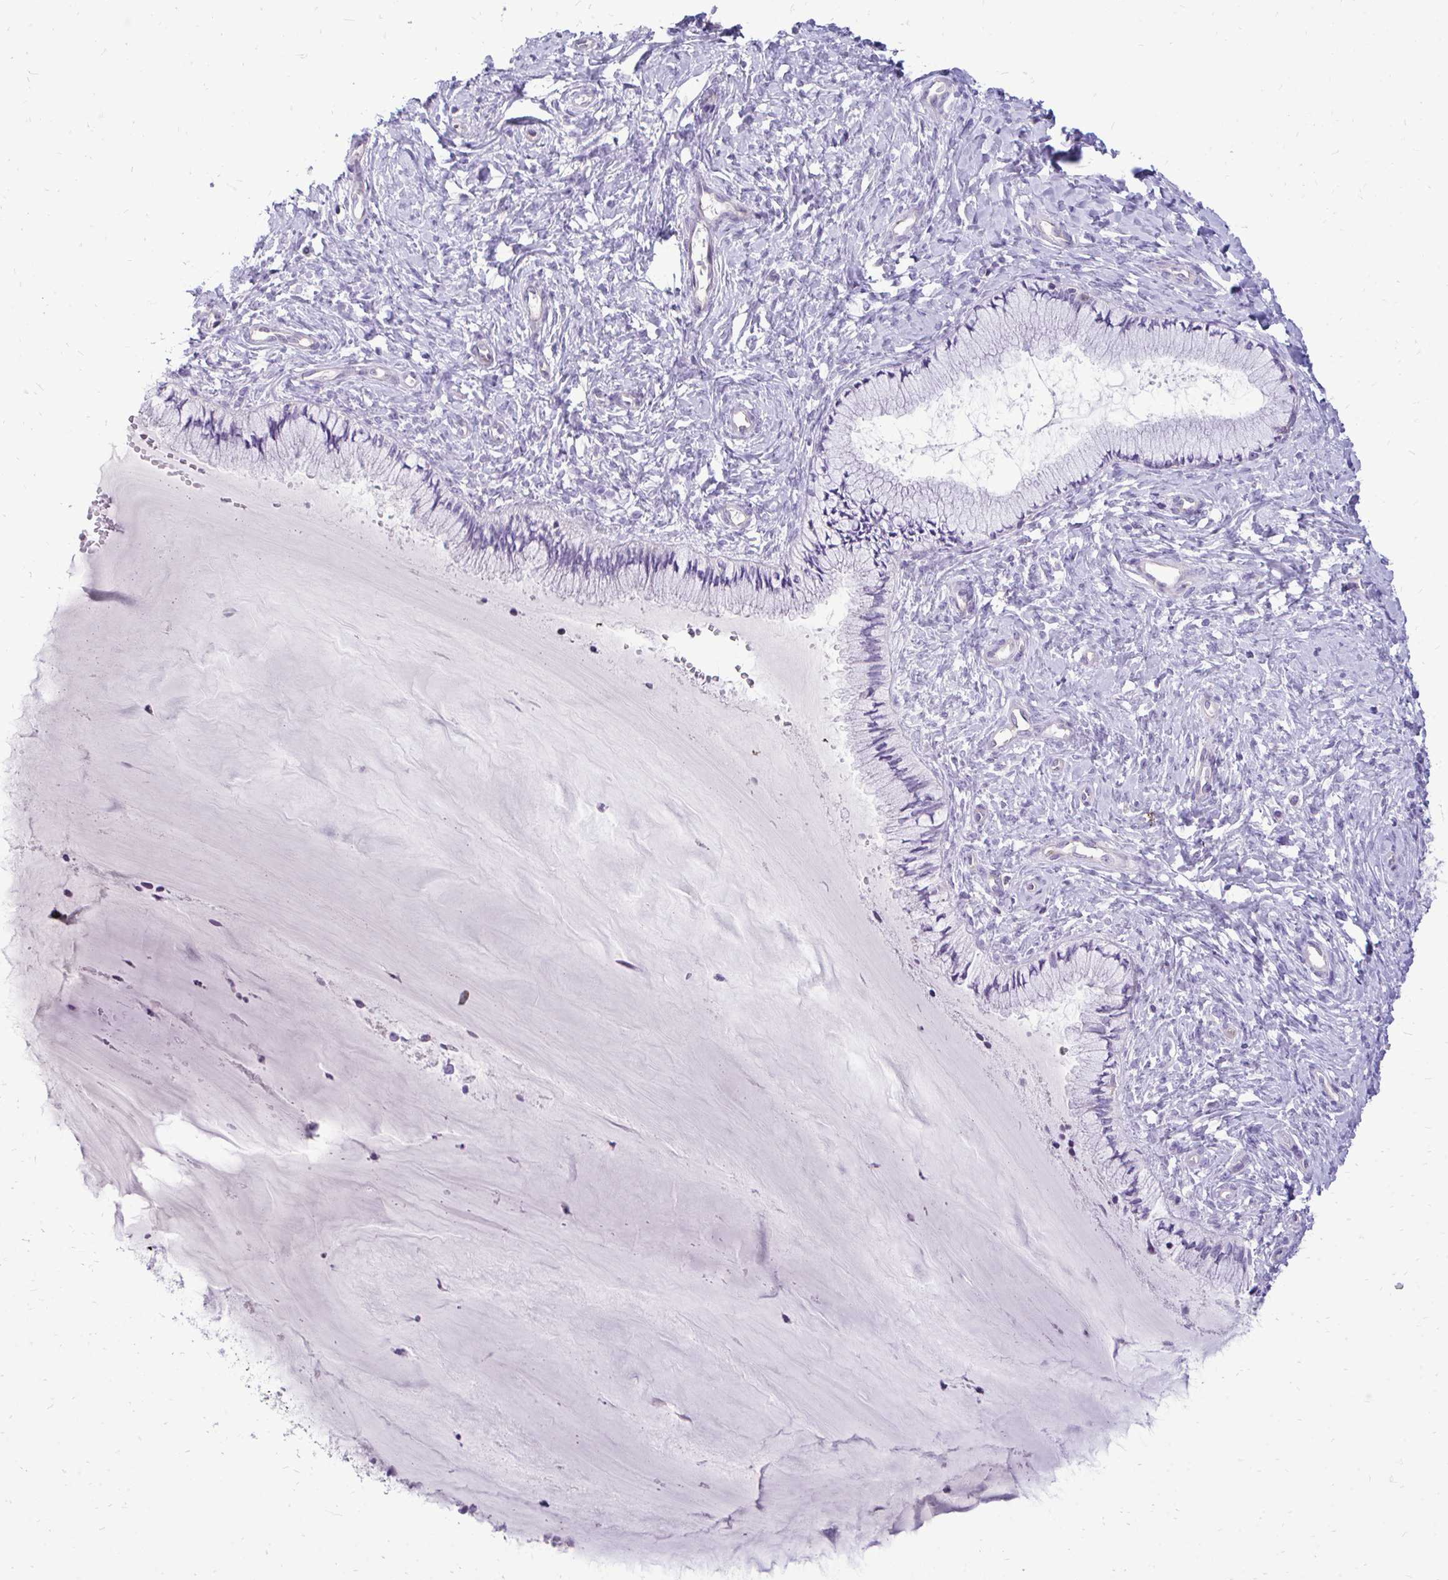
{"staining": {"intensity": "negative", "quantity": "none", "location": "none"}, "tissue": "cervix", "cell_type": "Glandular cells", "image_type": "normal", "snomed": [{"axis": "morphology", "description": "Normal tissue, NOS"}, {"axis": "topography", "description": "Cervix"}], "caption": "DAB immunohistochemical staining of benign human cervix exhibits no significant staining in glandular cells. (Stains: DAB (3,3'-diaminobenzidine) IHC with hematoxylin counter stain, Microscopy: brightfield microscopy at high magnification).", "gene": "FABP3", "patient": {"sex": "female", "age": 37}}